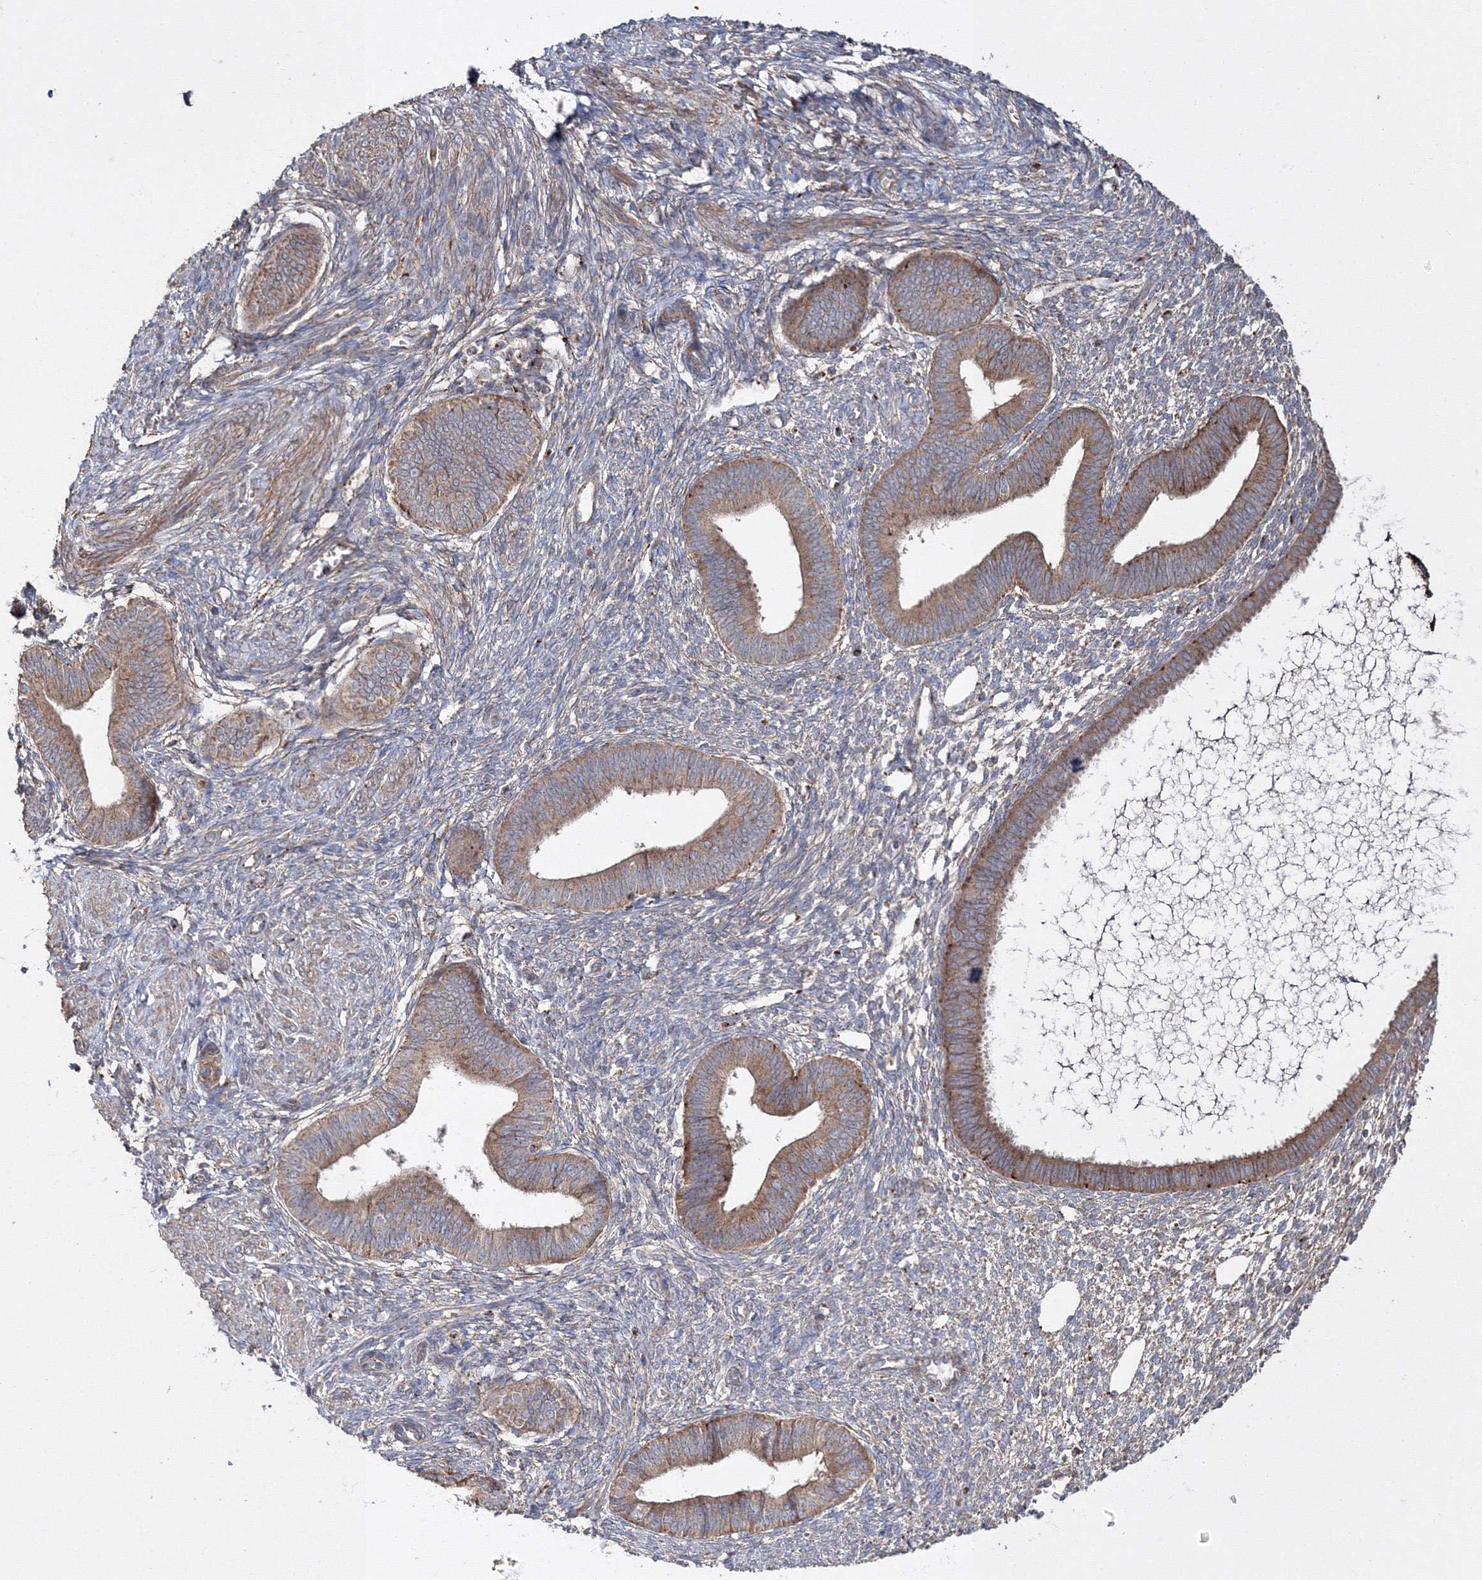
{"staining": {"intensity": "weak", "quantity": "25%-75%", "location": "cytoplasmic/membranous"}, "tissue": "endometrium", "cell_type": "Cells in endometrial stroma", "image_type": "normal", "snomed": [{"axis": "morphology", "description": "Normal tissue, NOS"}, {"axis": "topography", "description": "Endometrium"}], "caption": "Brown immunohistochemical staining in benign human endometrium exhibits weak cytoplasmic/membranous positivity in approximately 25%-75% of cells in endometrial stroma. (Stains: DAB (3,3'-diaminobenzidine) in brown, nuclei in blue, Microscopy: brightfield microscopy at high magnification).", "gene": "DDO", "patient": {"sex": "female", "age": 46}}